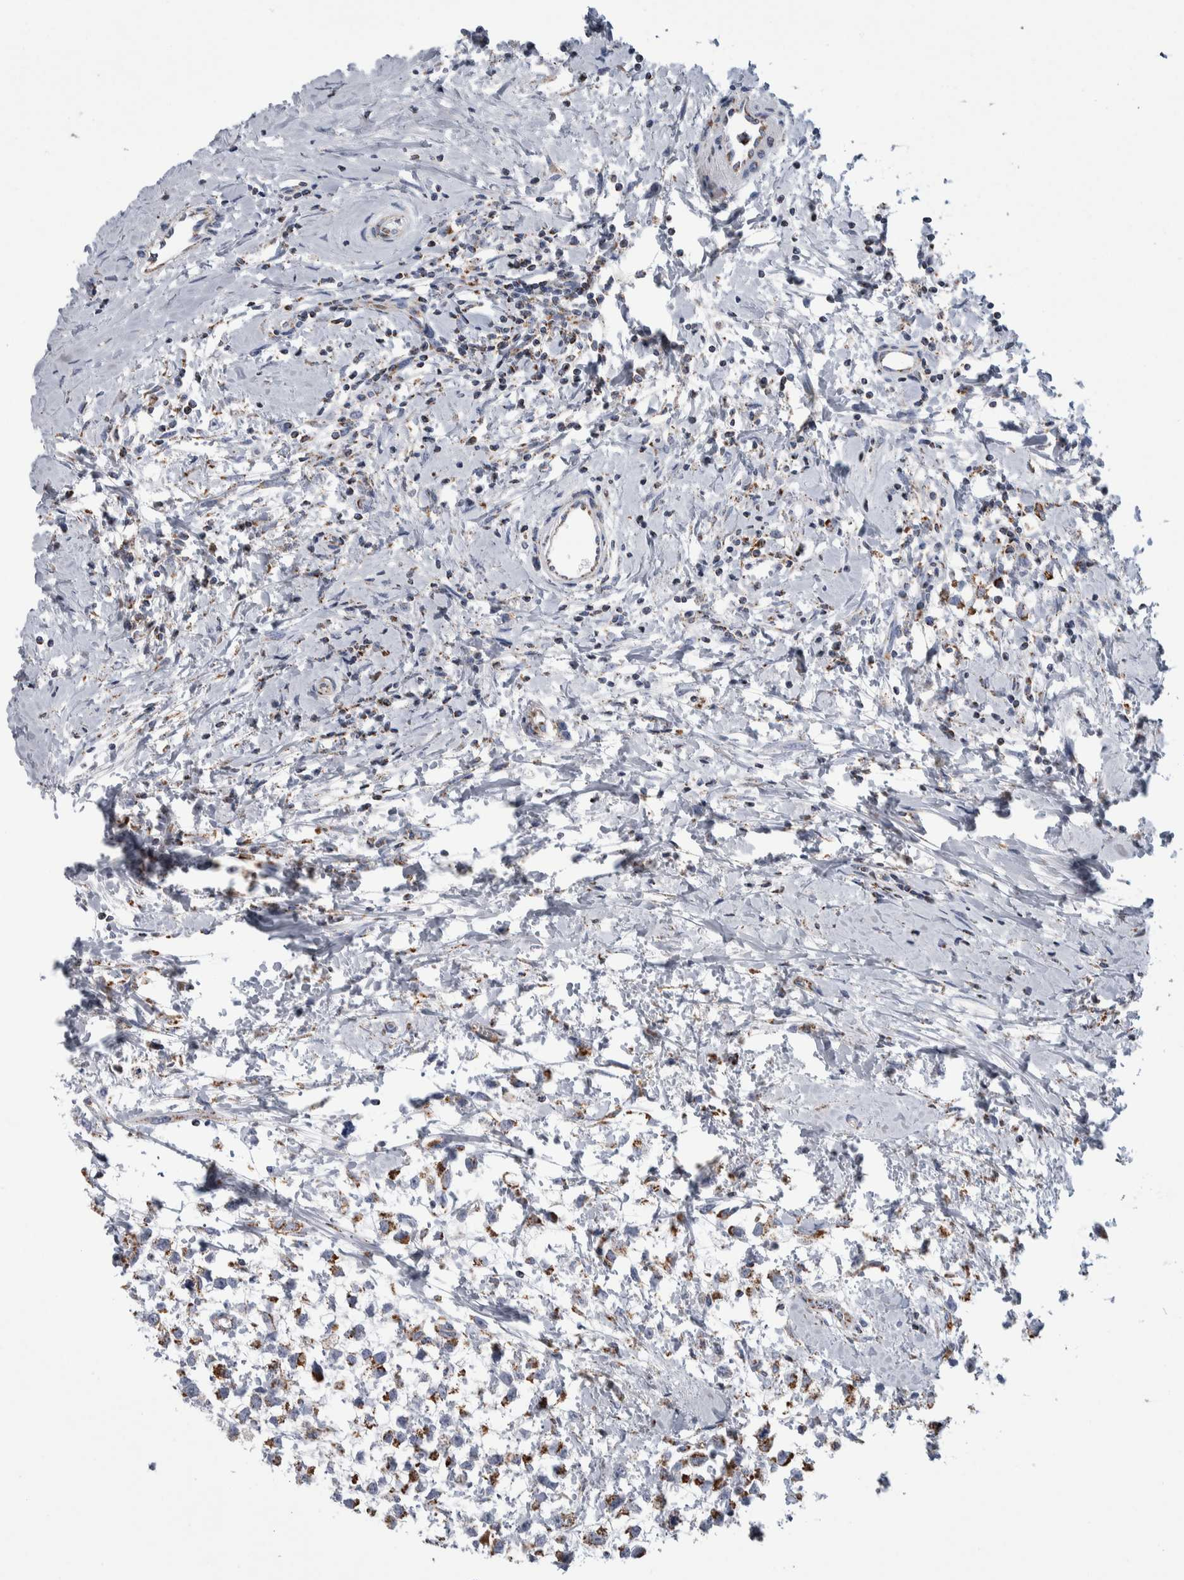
{"staining": {"intensity": "moderate", "quantity": ">75%", "location": "cytoplasmic/membranous"}, "tissue": "testis cancer", "cell_type": "Tumor cells", "image_type": "cancer", "snomed": [{"axis": "morphology", "description": "Seminoma, NOS"}, {"axis": "morphology", "description": "Carcinoma, Embryonal, NOS"}, {"axis": "topography", "description": "Testis"}], "caption": "Testis cancer (embryonal carcinoma) was stained to show a protein in brown. There is medium levels of moderate cytoplasmic/membranous positivity in about >75% of tumor cells.", "gene": "ETFA", "patient": {"sex": "male", "age": 51}}